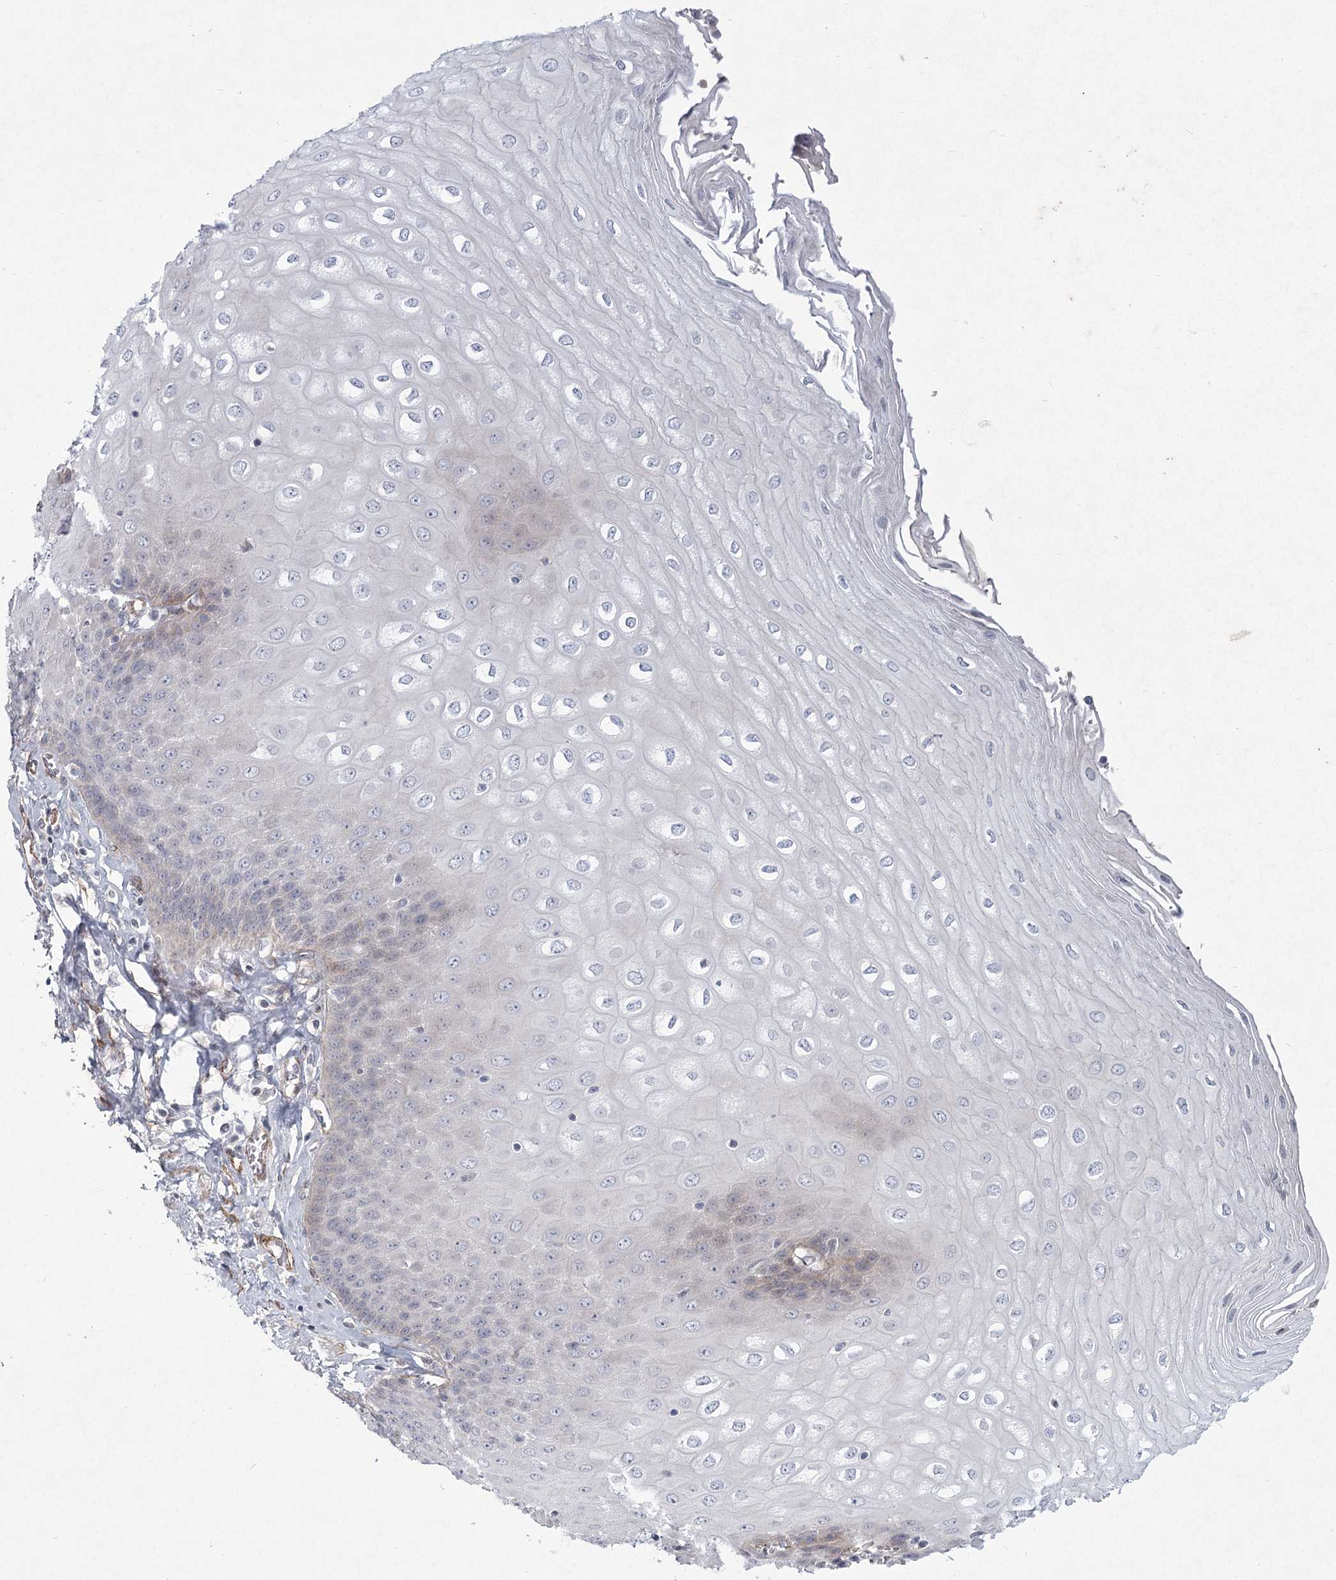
{"staining": {"intensity": "weak", "quantity": "<25%", "location": "cytoplasmic/membranous"}, "tissue": "esophagus", "cell_type": "Squamous epithelial cells", "image_type": "normal", "snomed": [{"axis": "morphology", "description": "Normal tissue, NOS"}, {"axis": "topography", "description": "Esophagus"}], "caption": "This photomicrograph is of normal esophagus stained with immunohistochemistry to label a protein in brown with the nuclei are counter-stained blue. There is no positivity in squamous epithelial cells.", "gene": "MEPE", "patient": {"sex": "male", "age": 60}}